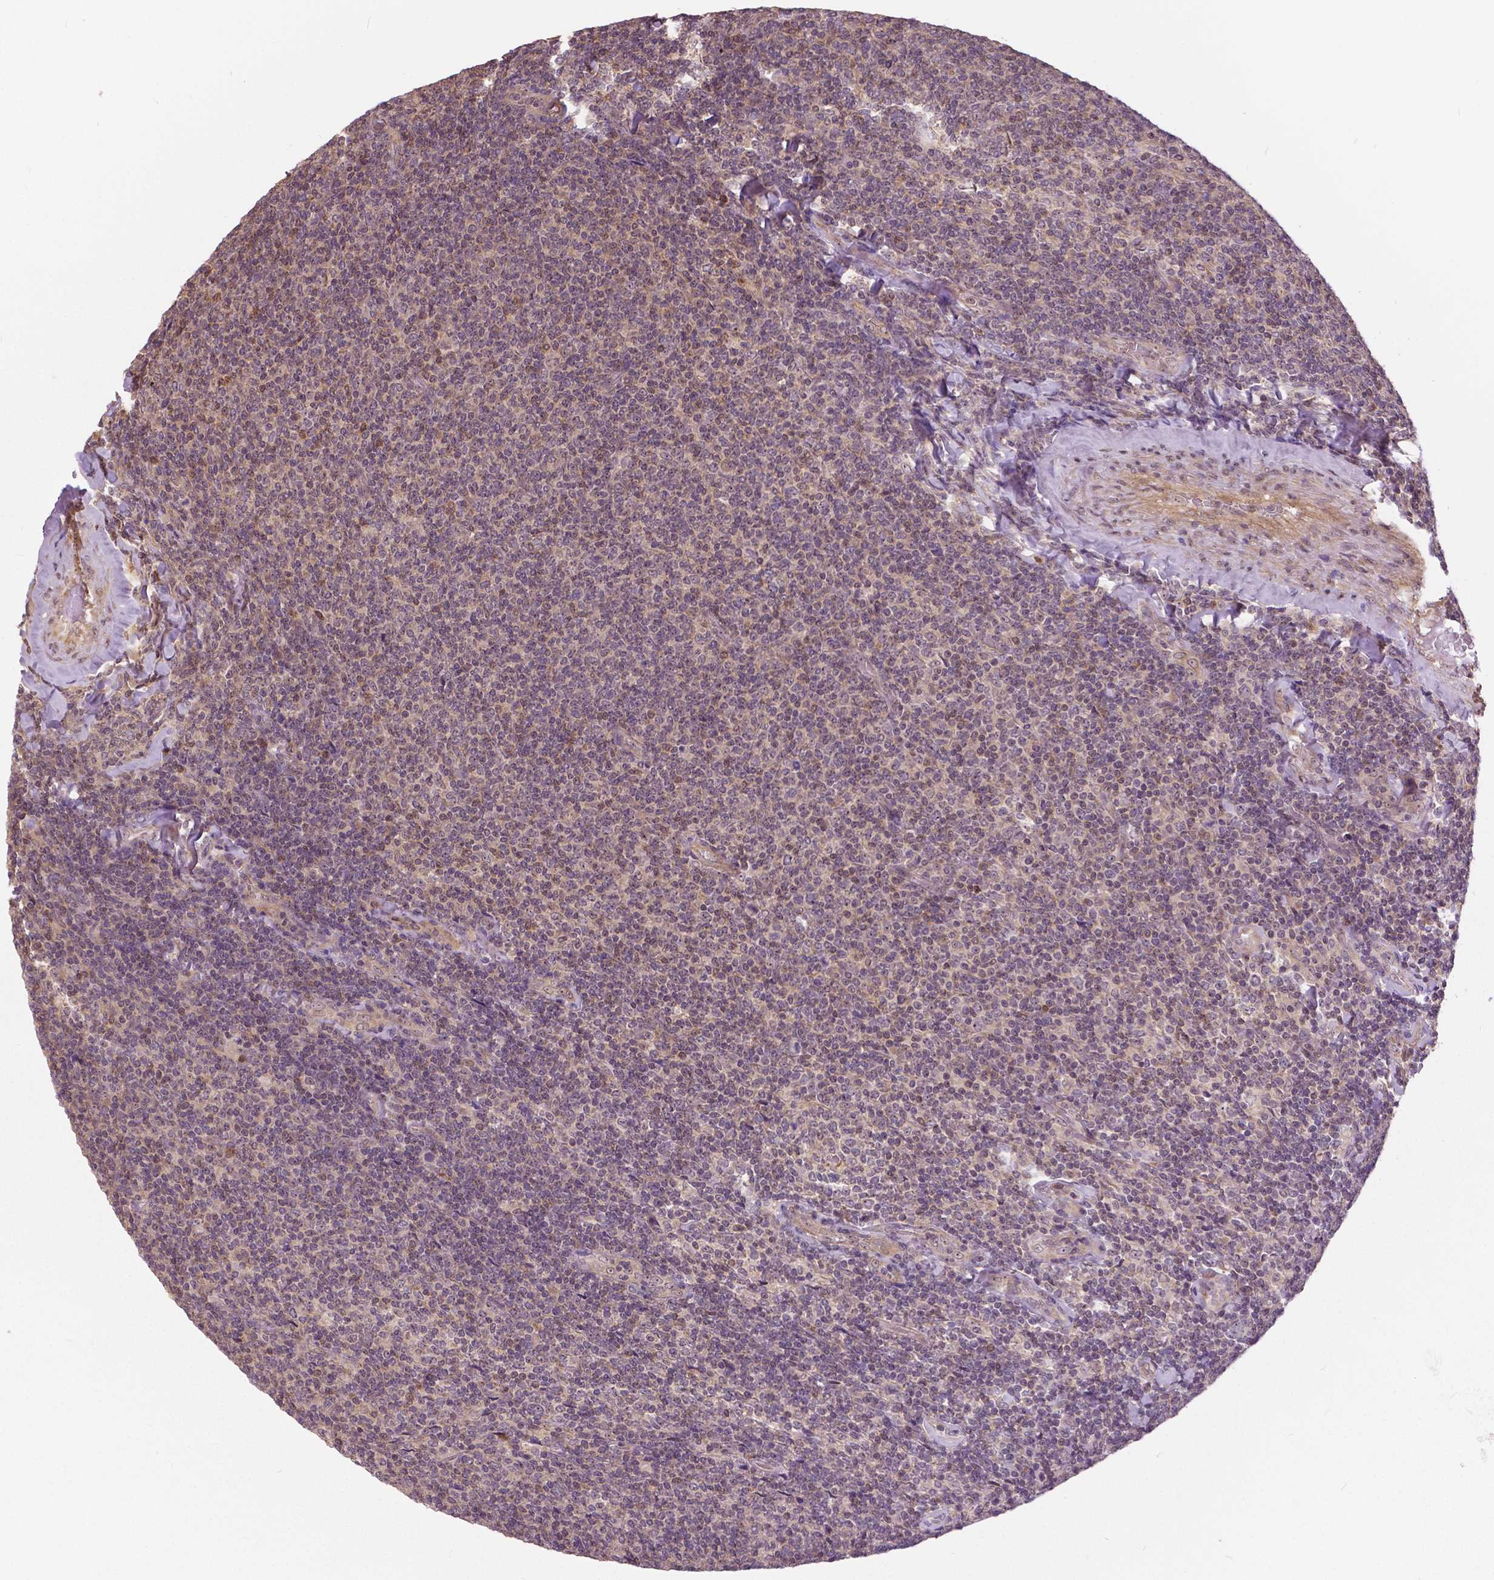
{"staining": {"intensity": "negative", "quantity": "none", "location": "none"}, "tissue": "lymphoma", "cell_type": "Tumor cells", "image_type": "cancer", "snomed": [{"axis": "morphology", "description": "Malignant lymphoma, non-Hodgkin's type, Low grade"}, {"axis": "topography", "description": "Lymph node"}], "caption": "Tumor cells show no significant expression in low-grade malignant lymphoma, non-Hodgkin's type. (Stains: DAB IHC with hematoxylin counter stain, Microscopy: brightfield microscopy at high magnification).", "gene": "ANXA13", "patient": {"sex": "male", "age": 52}}